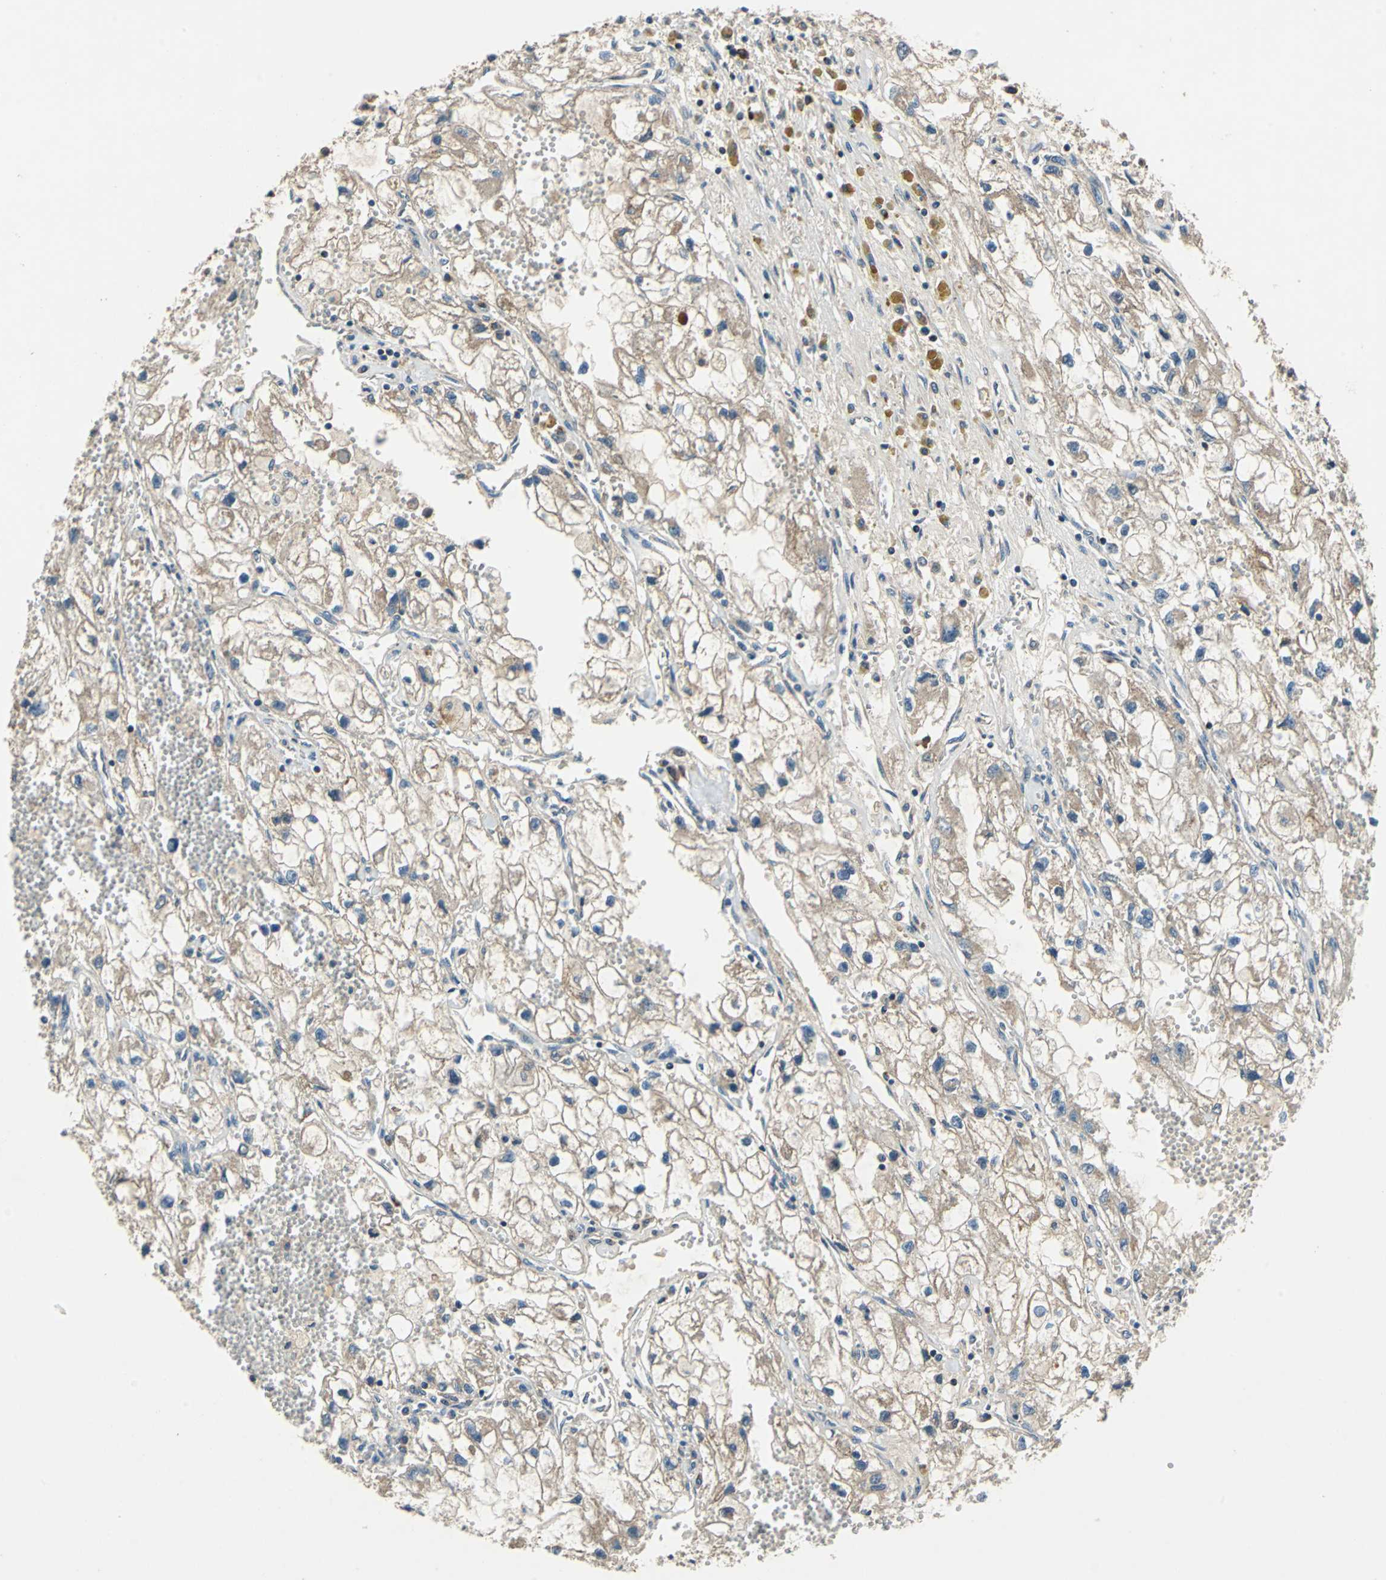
{"staining": {"intensity": "weak", "quantity": ">75%", "location": "cytoplasmic/membranous"}, "tissue": "renal cancer", "cell_type": "Tumor cells", "image_type": "cancer", "snomed": [{"axis": "morphology", "description": "Adenocarcinoma, NOS"}, {"axis": "topography", "description": "Kidney"}], "caption": "Protein expression analysis of human adenocarcinoma (renal) reveals weak cytoplasmic/membranous staining in approximately >75% of tumor cells.", "gene": "SLC19A2", "patient": {"sex": "female", "age": 70}}